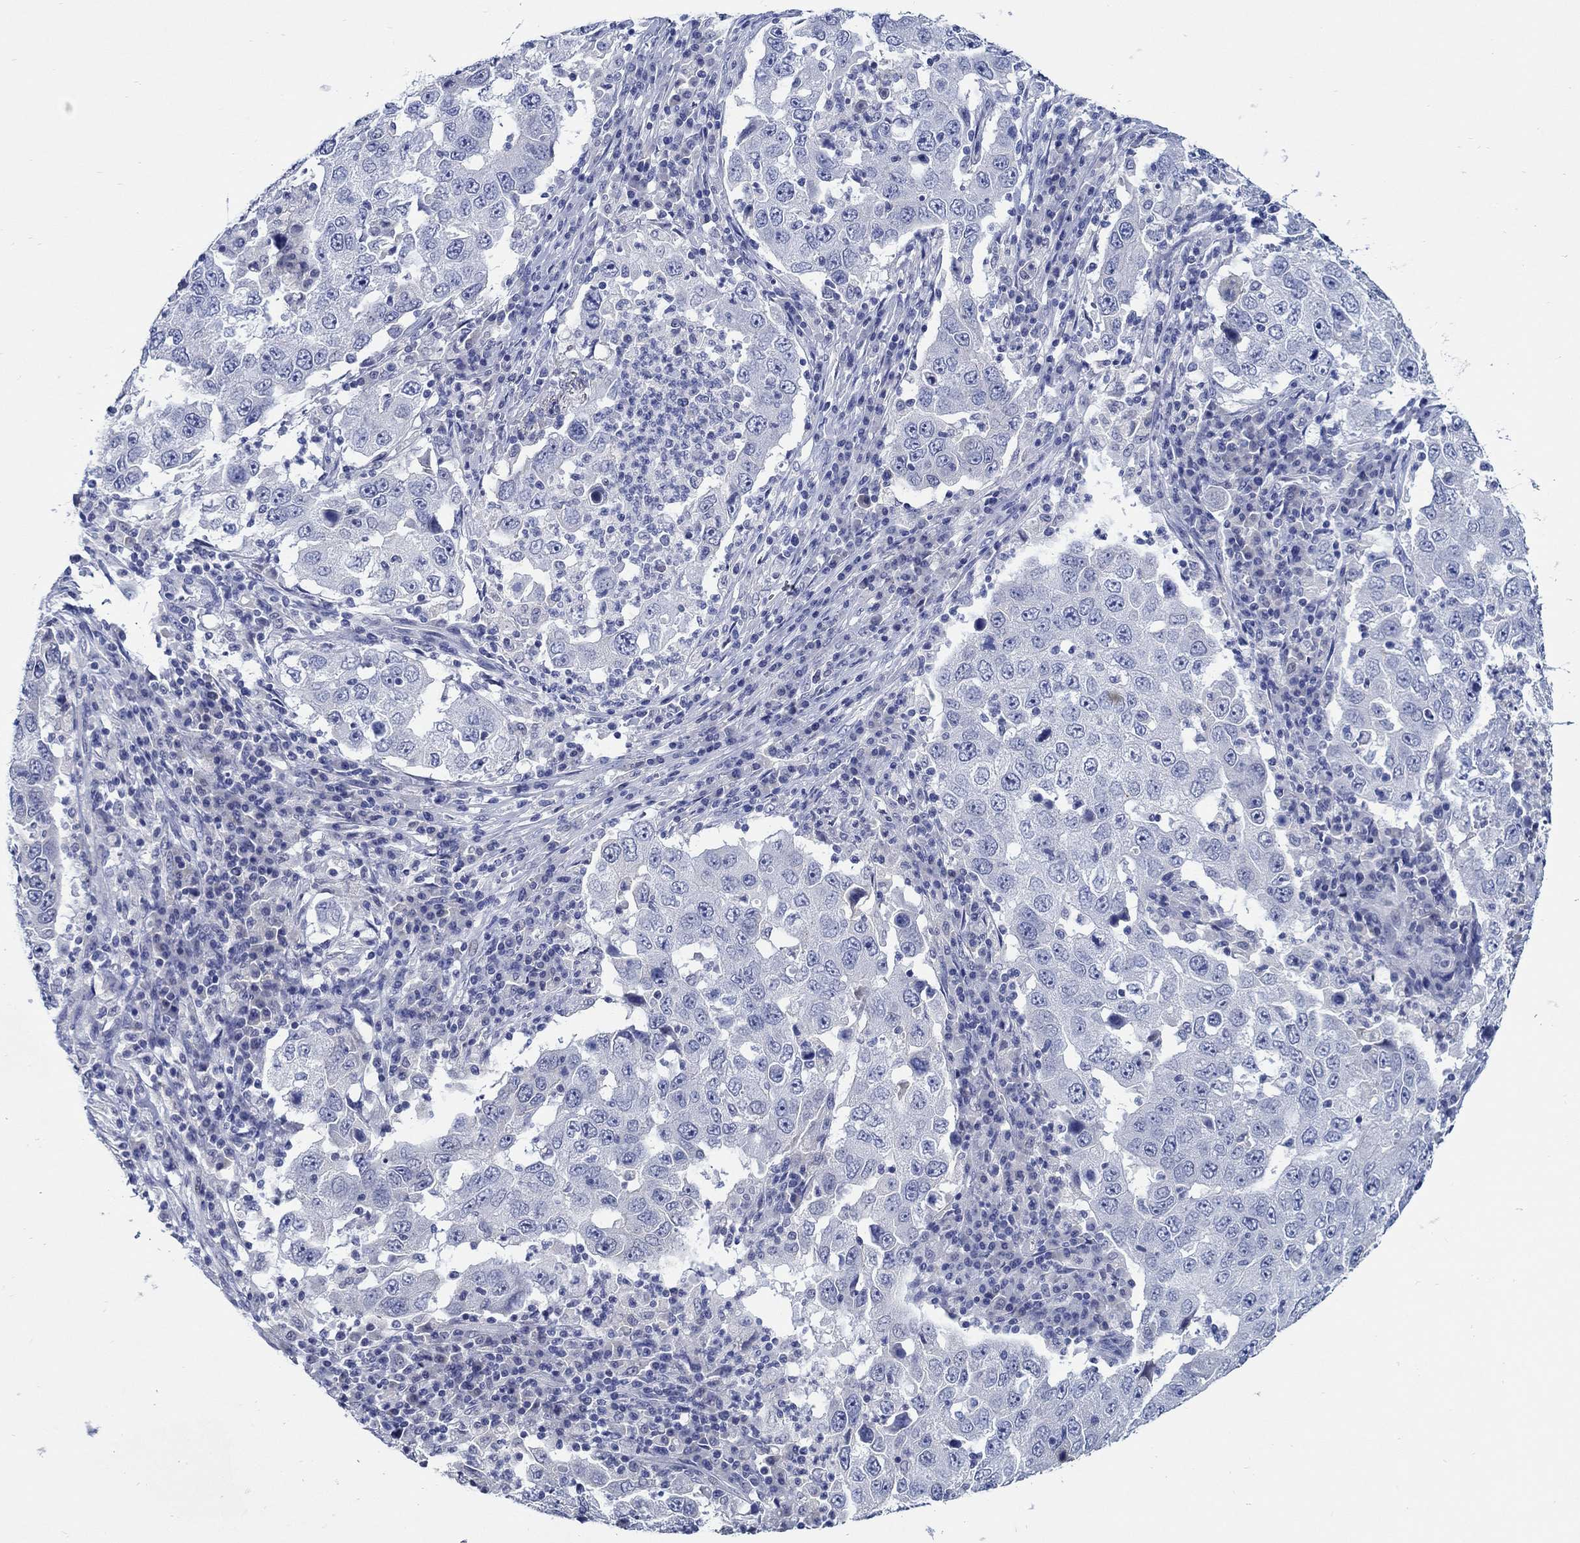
{"staining": {"intensity": "negative", "quantity": "none", "location": "none"}, "tissue": "lung cancer", "cell_type": "Tumor cells", "image_type": "cancer", "snomed": [{"axis": "morphology", "description": "Adenocarcinoma, NOS"}, {"axis": "topography", "description": "Lung"}], "caption": "Tumor cells are negative for brown protein staining in lung cancer (adenocarcinoma).", "gene": "MC2R", "patient": {"sex": "male", "age": 73}}